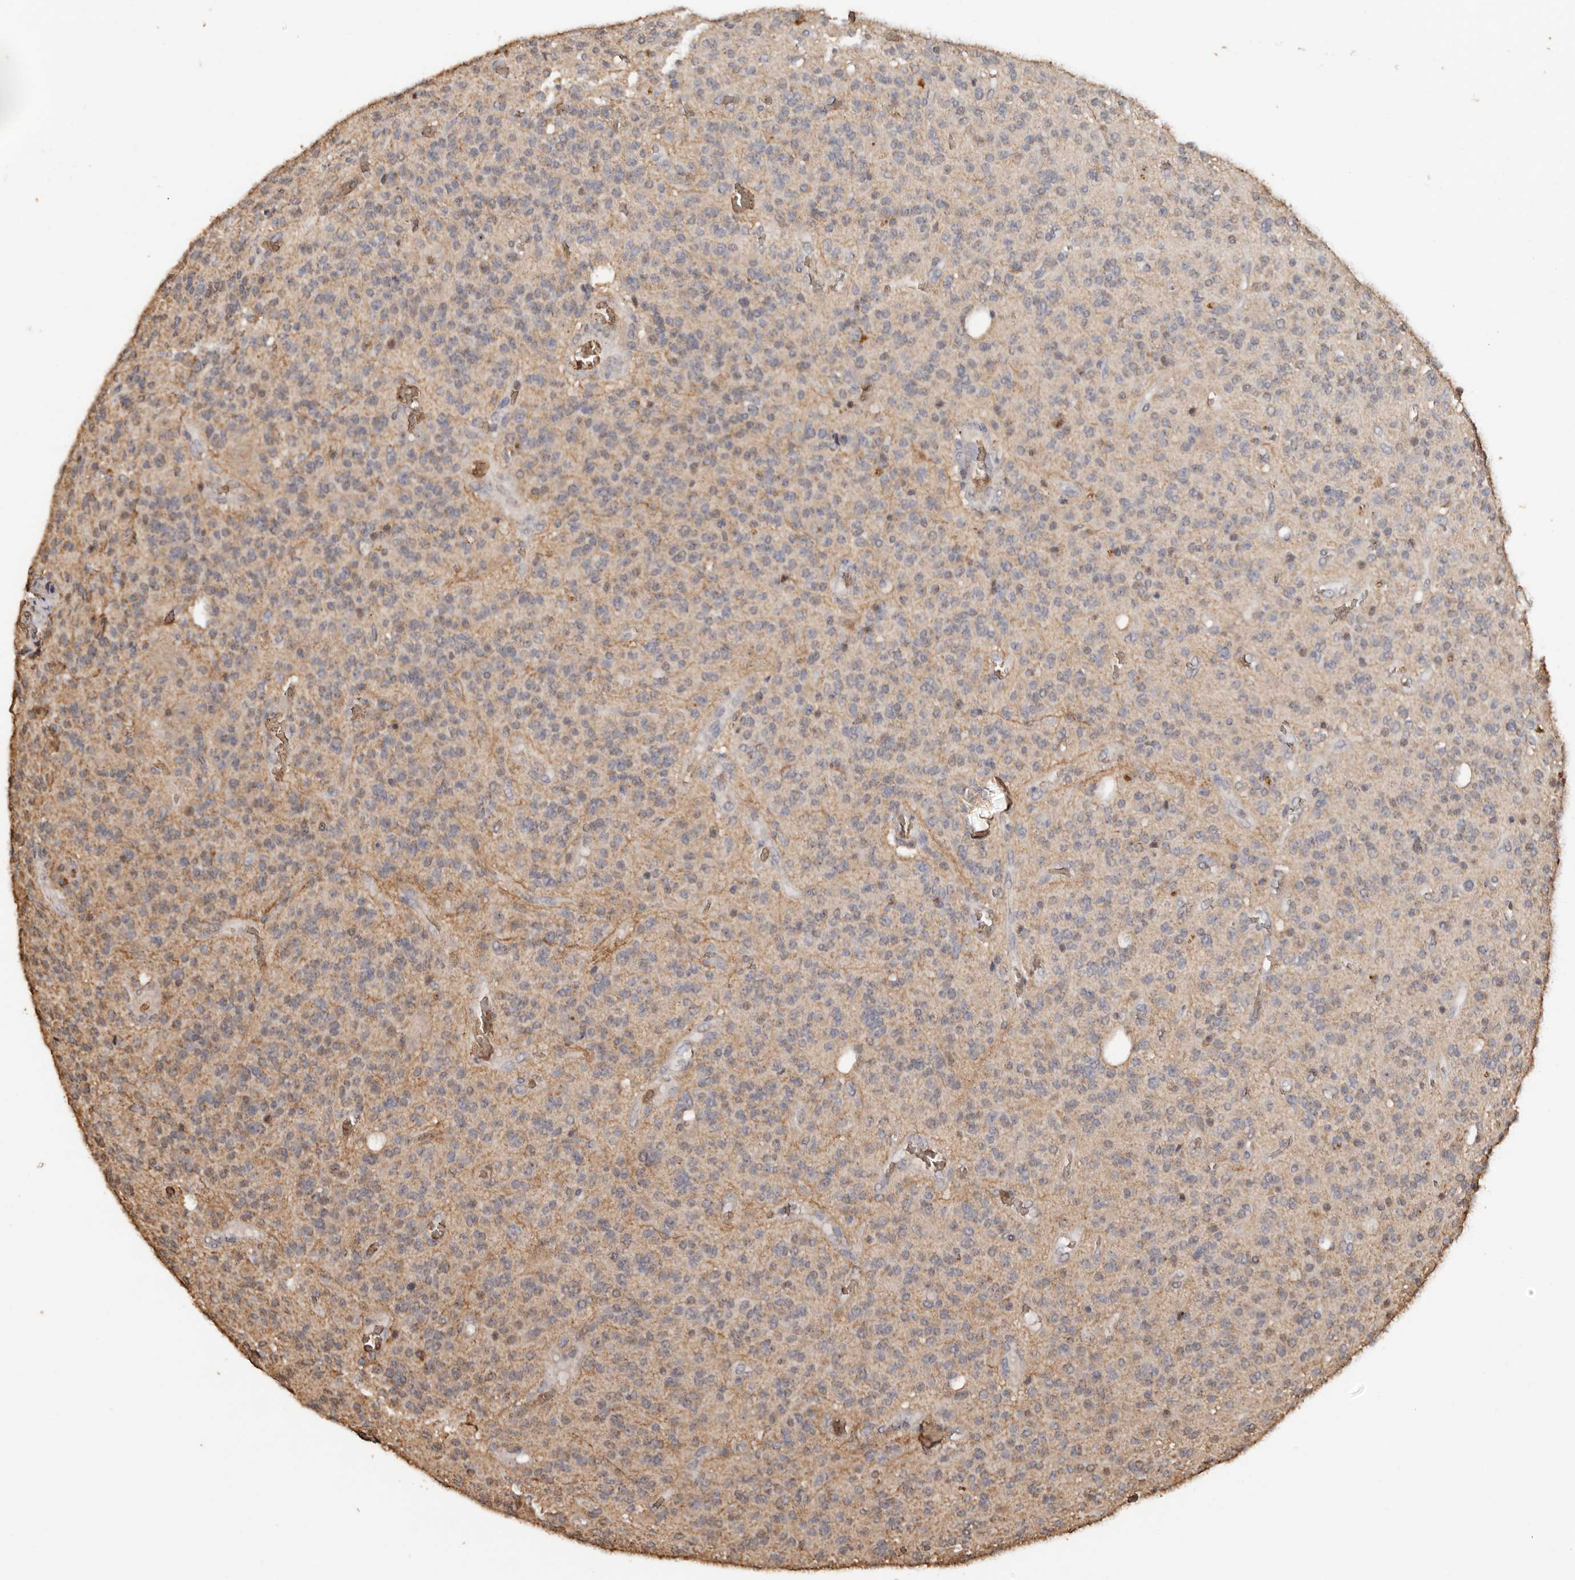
{"staining": {"intensity": "weak", "quantity": "25%-75%", "location": "cytoplasmic/membranous"}, "tissue": "glioma", "cell_type": "Tumor cells", "image_type": "cancer", "snomed": [{"axis": "morphology", "description": "Glioma, malignant, High grade"}, {"axis": "topography", "description": "Brain"}], "caption": "Immunohistochemistry (IHC) micrograph of neoplastic tissue: human high-grade glioma (malignant) stained using immunohistochemistry (IHC) displays low levels of weak protein expression localized specifically in the cytoplasmic/membranous of tumor cells, appearing as a cytoplasmic/membranous brown color.", "gene": "GRAMD2A", "patient": {"sex": "male", "age": 34}}